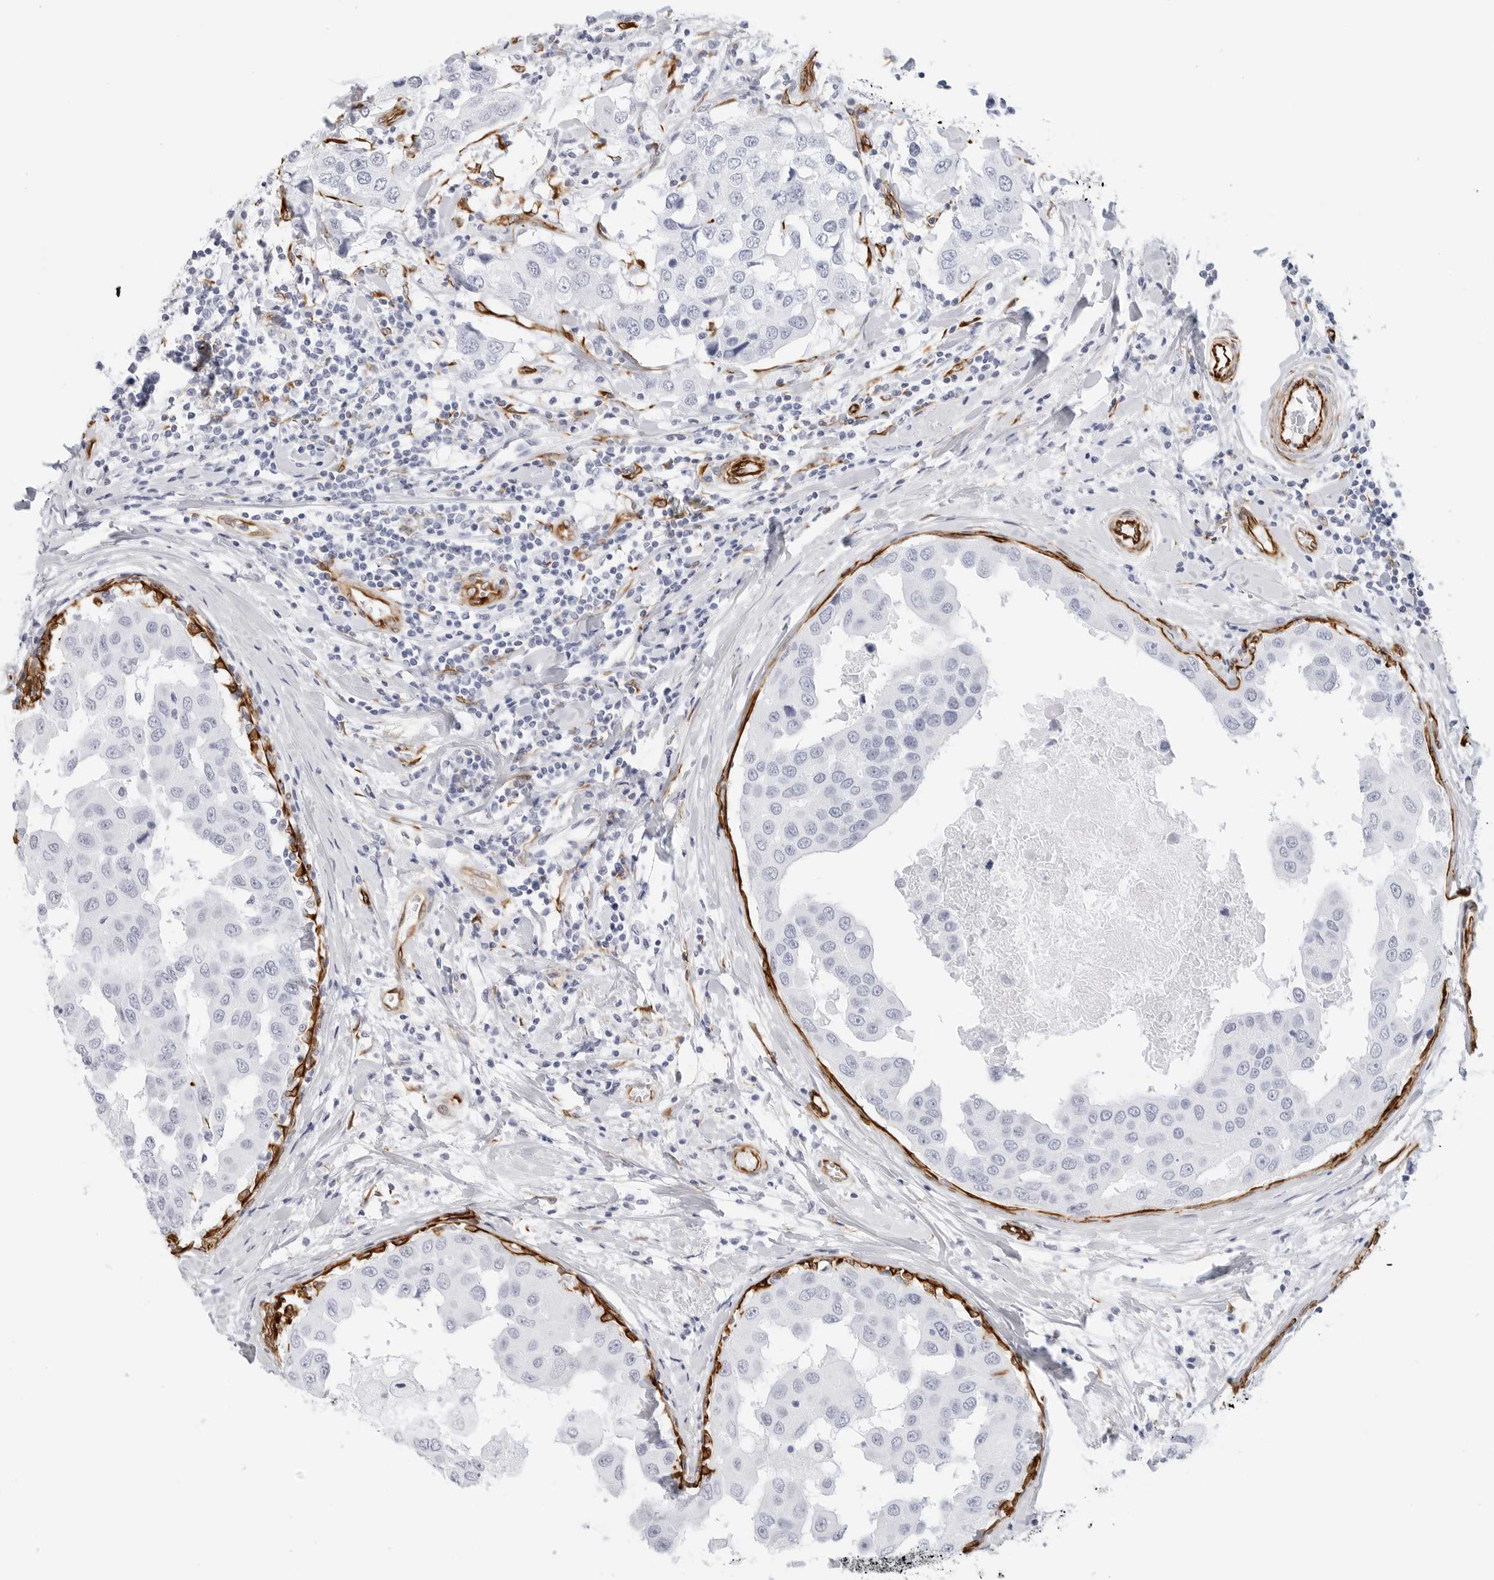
{"staining": {"intensity": "negative", "quantity": "none", "location": "none"}, "tissue": "breast cancer", "cell_type": "Tumor cells", "image_type": "cancer", "snomed": [{"axis": "morphology", "description": "Duct carcinoma"}, {"axis": "topography", "description": "Breast"}], "caption": "High magnification brightfield microscopy of intraductal carcinoma (breast) stained with DAB (brown) and counterstained with hematoxylin (blue): tumor cells show no significant positivity. (Immunohistochemistry (ihc), brightfield microscopy, high magnification).", "gene": "NES", "patient": {"sex": "female", "age": 27}}